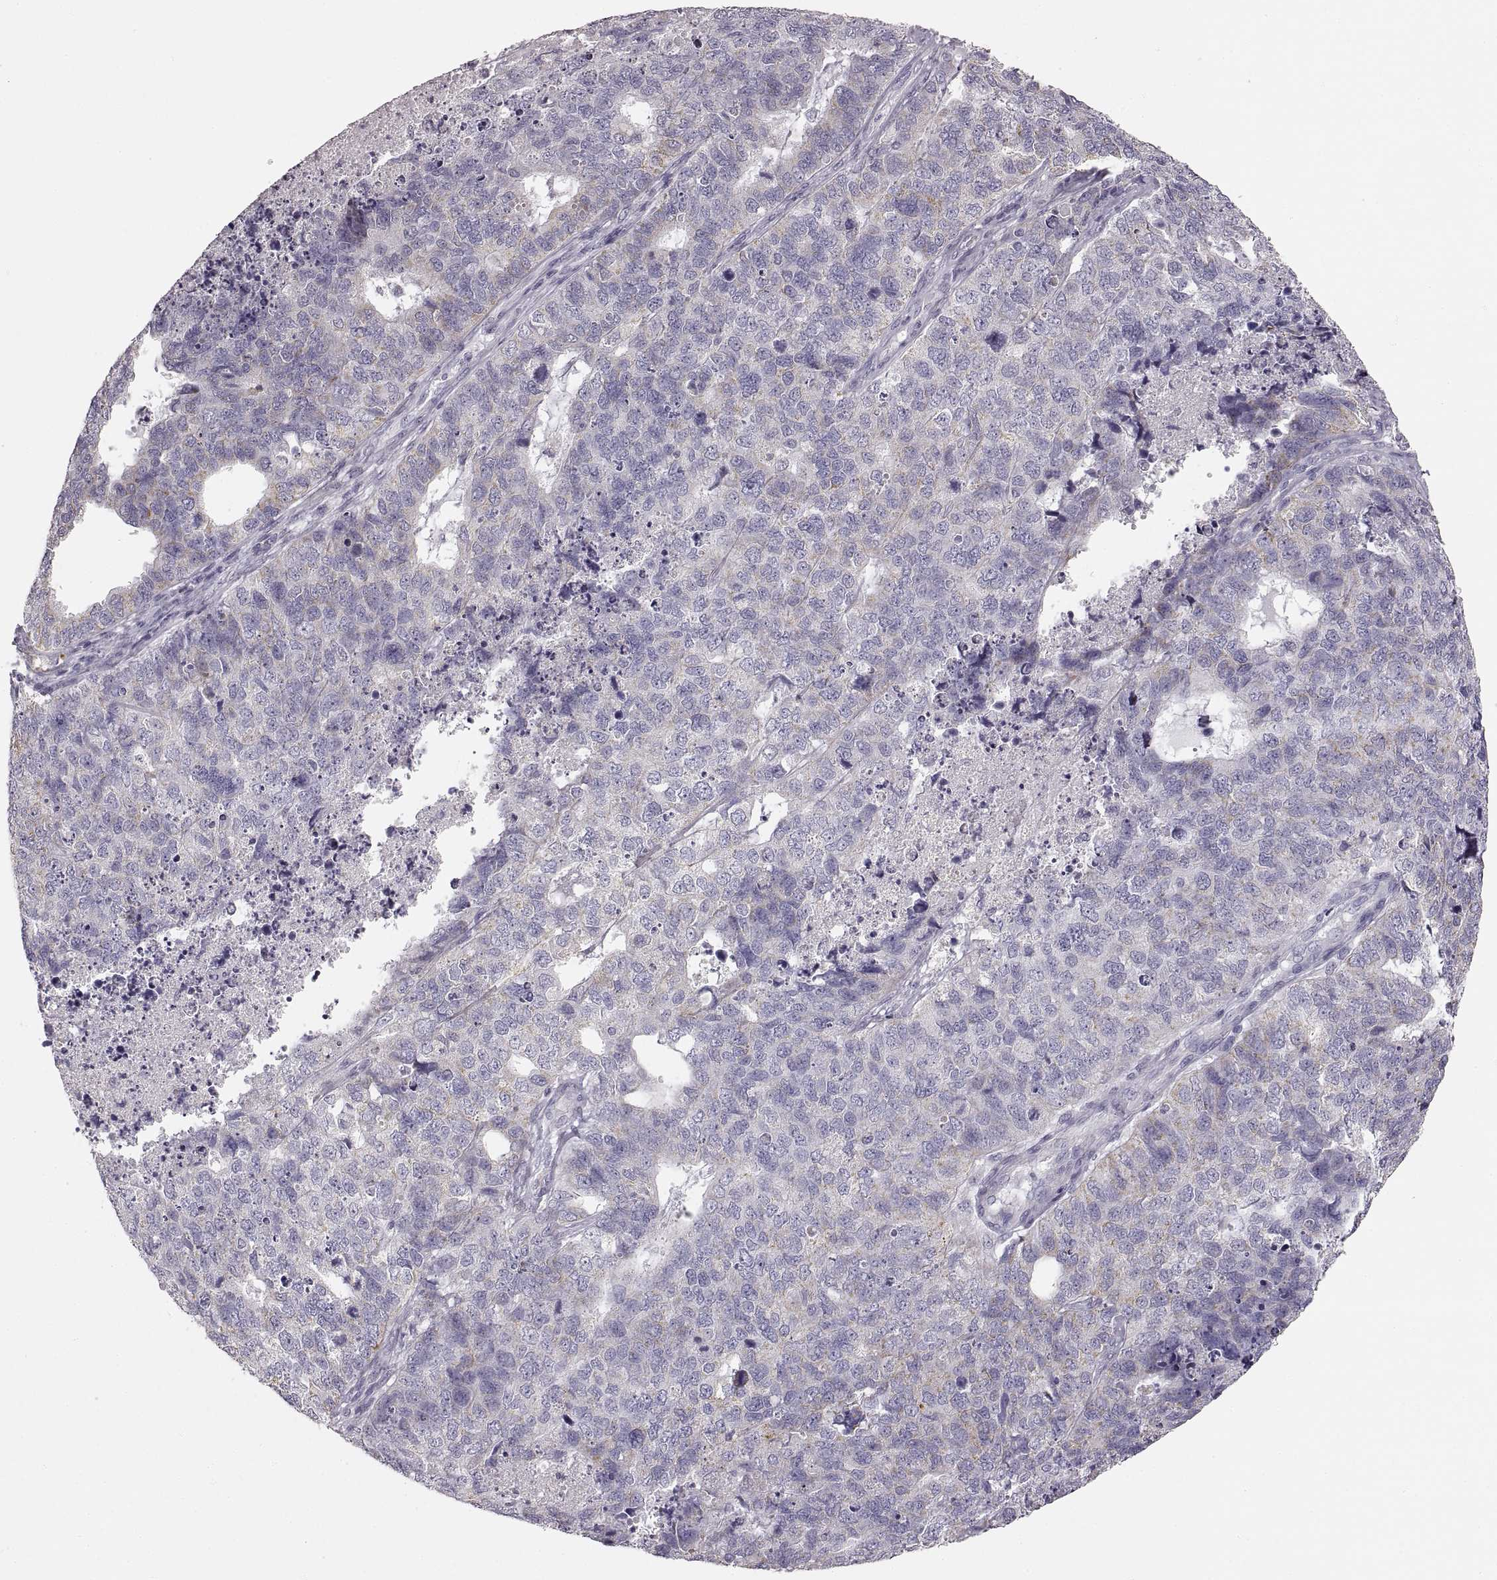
{"staining": {"intensity": "weak", "quantity": "25%-75%", "location": "cytoplasmic/membranous"}, "tissue": "cervical cancer", "cell_type": "Tumor cells", "image_type": "cancer", "snomed": [{"axis": "morphology", "description": "Squamous cell carcinoma, NOS"}, {"axis": "topography", "description": "Cervix"}], "caption": "Human cervical squamous cell carcinoma stained with a protein marker displays weak staining in tumor cells.", "gene": "RDH13", "patient": {"sex": "female", "age": 63}}